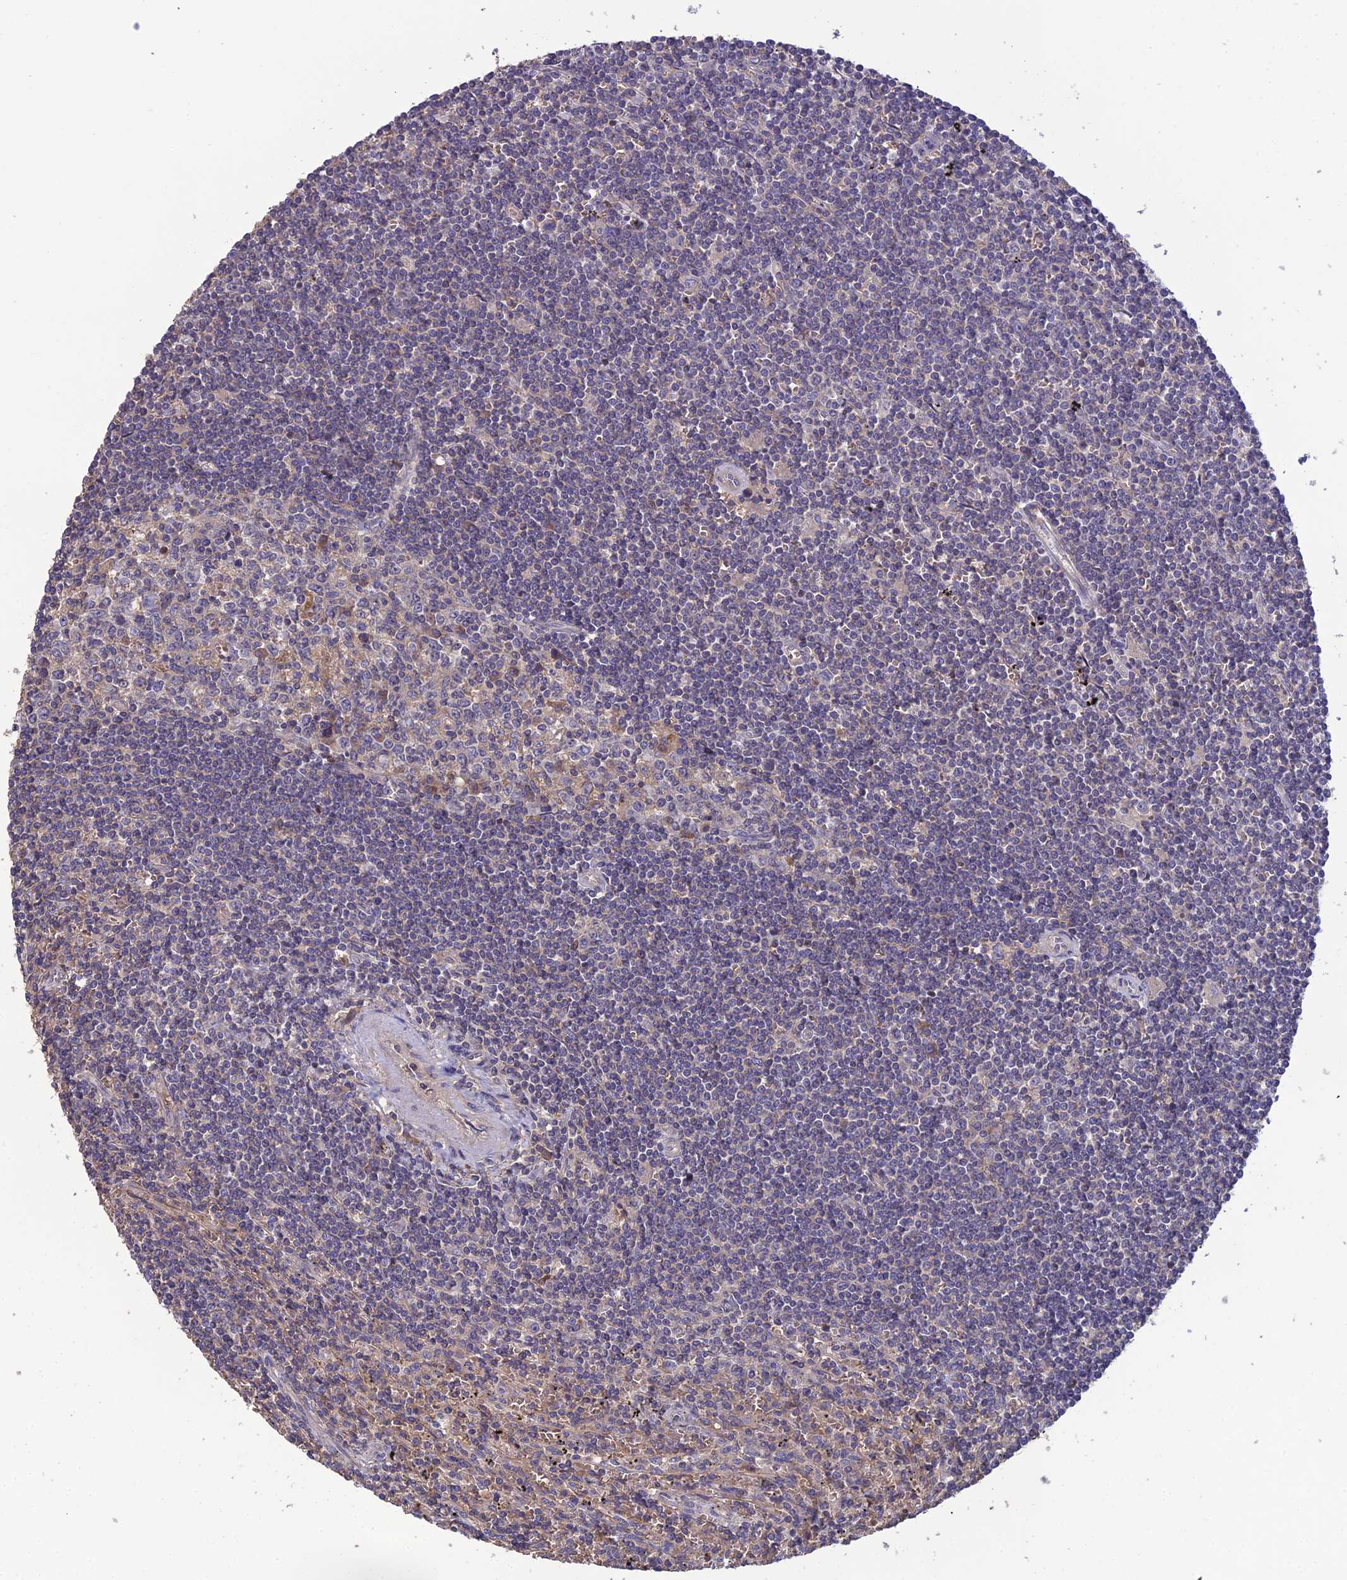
{"staining": {"intensity": "negative", "quantity": "none", "location": "none"}, "tissue": "lymphoma", "cell_type": "Tumor cells", "image_type": "cancer", "snomed": [{"axis": "morphology", "description": "Malignant lymphoma, non-Hodgkin's type, Low grade"}, {"axis": "topography", "description": "Spleen"}], "caption": "This is a image of immunohistochemistry staining of malignant lymphoma, non-Hodgkin's type (low-grade), which shows no positivity in tumor cells.", "gene": "GALR2", "patient": {"sex": "male", "age": 76}}